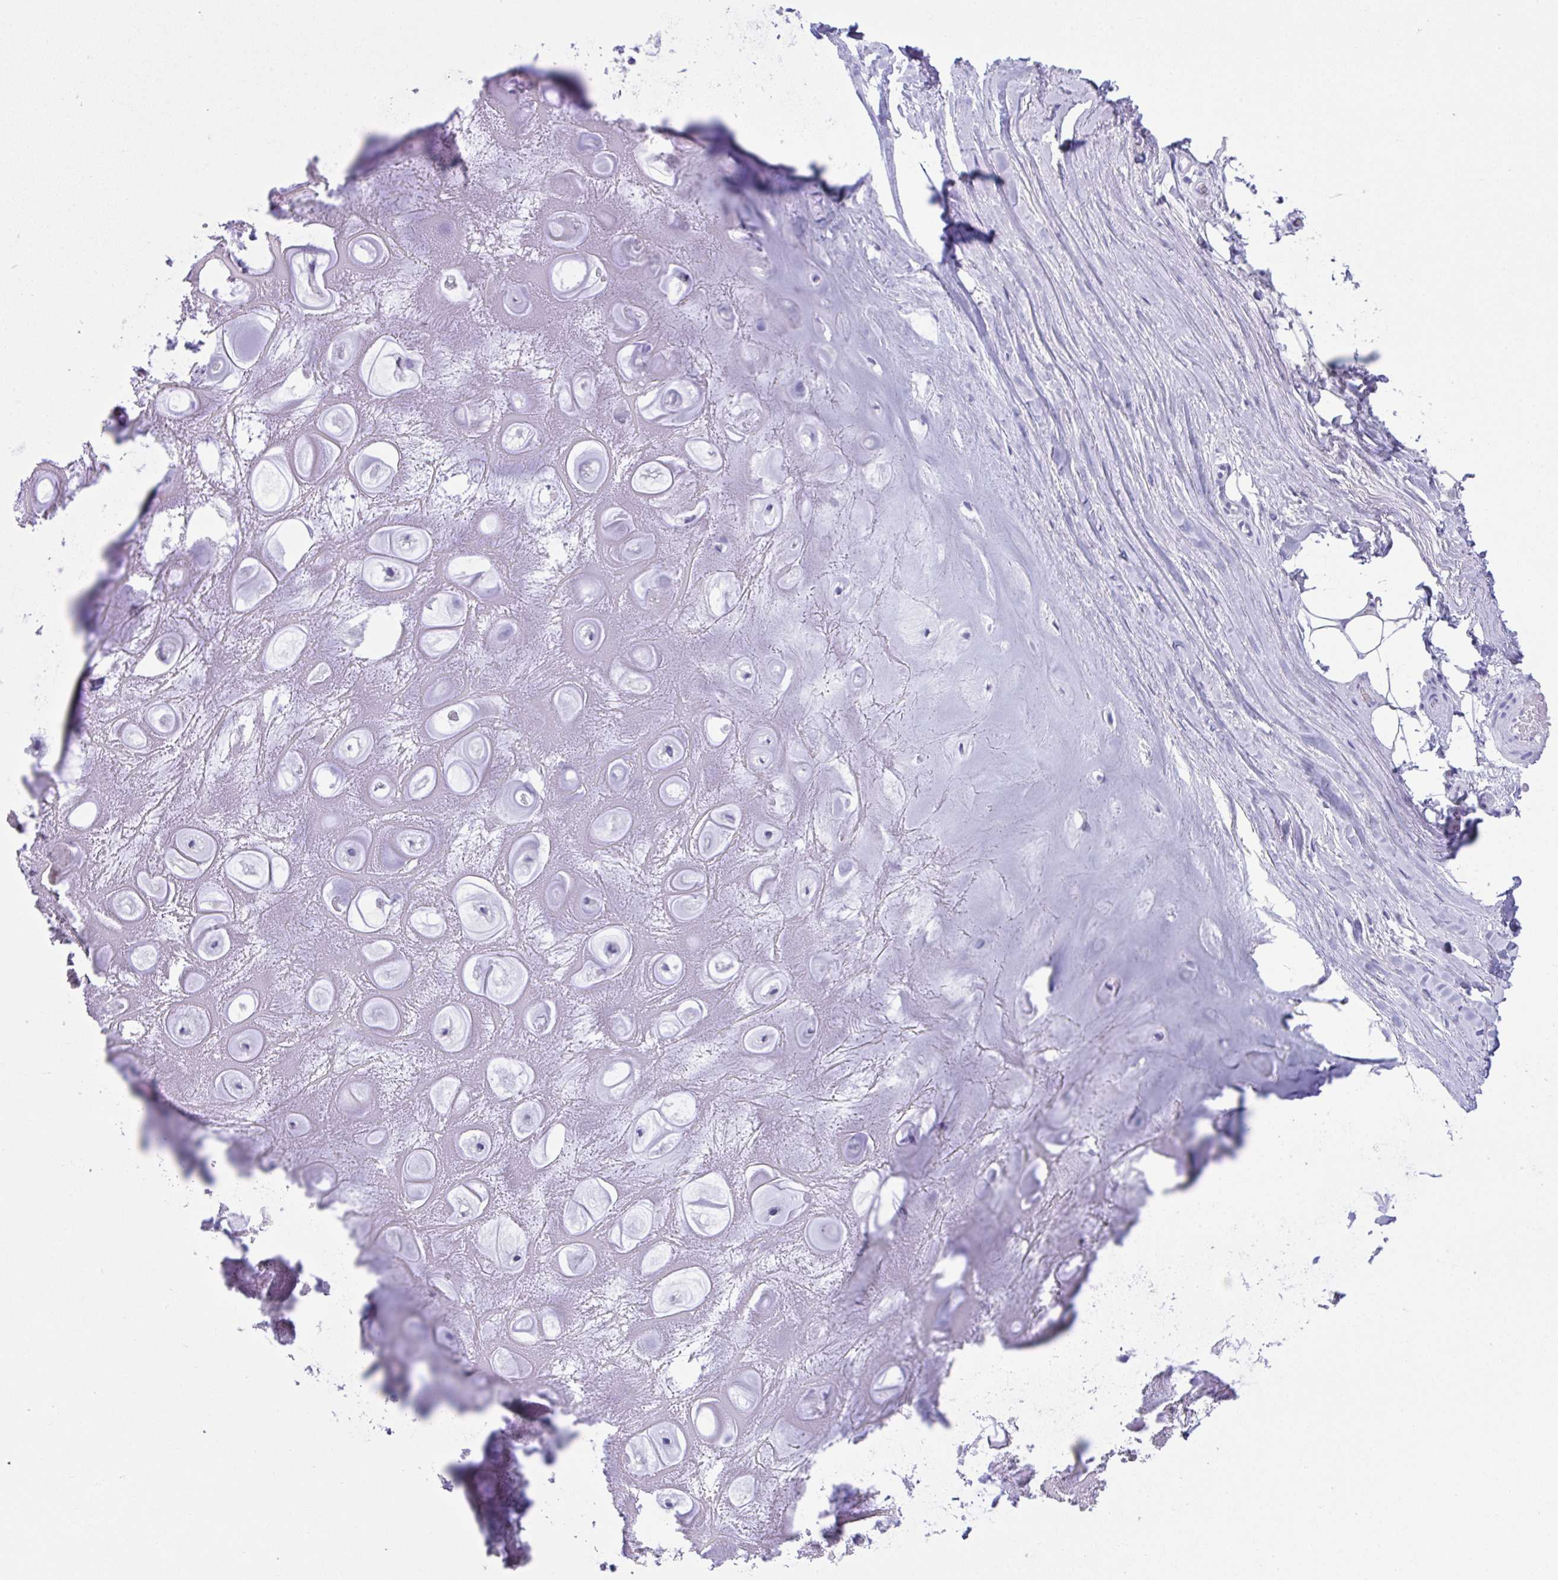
{"staining": {"intensity": "negative", "quantity": "none", "location": "none"}, "tissue": "adipose tissue", "cell_type": "Adipocytes", "image_type": "normal", "snomed": [{"axis": "morphology", "description": "Normal tissue, NOS"}, {"axis": "topography", "description": "Lymph node"}, {"axis": "topography", "description": "Cartilage tissue"}, {"axis": "topography", "description": "Nasopharynx"}], "caption": "High magnification brightfield microscopy of normal adipose tissue stained with DAB (brown) and counterstained with hematoxylin (blue): adipocytes show no significant positivity.", "gene": "PSCA", "patient": {"sex": "male", "age": 63}}